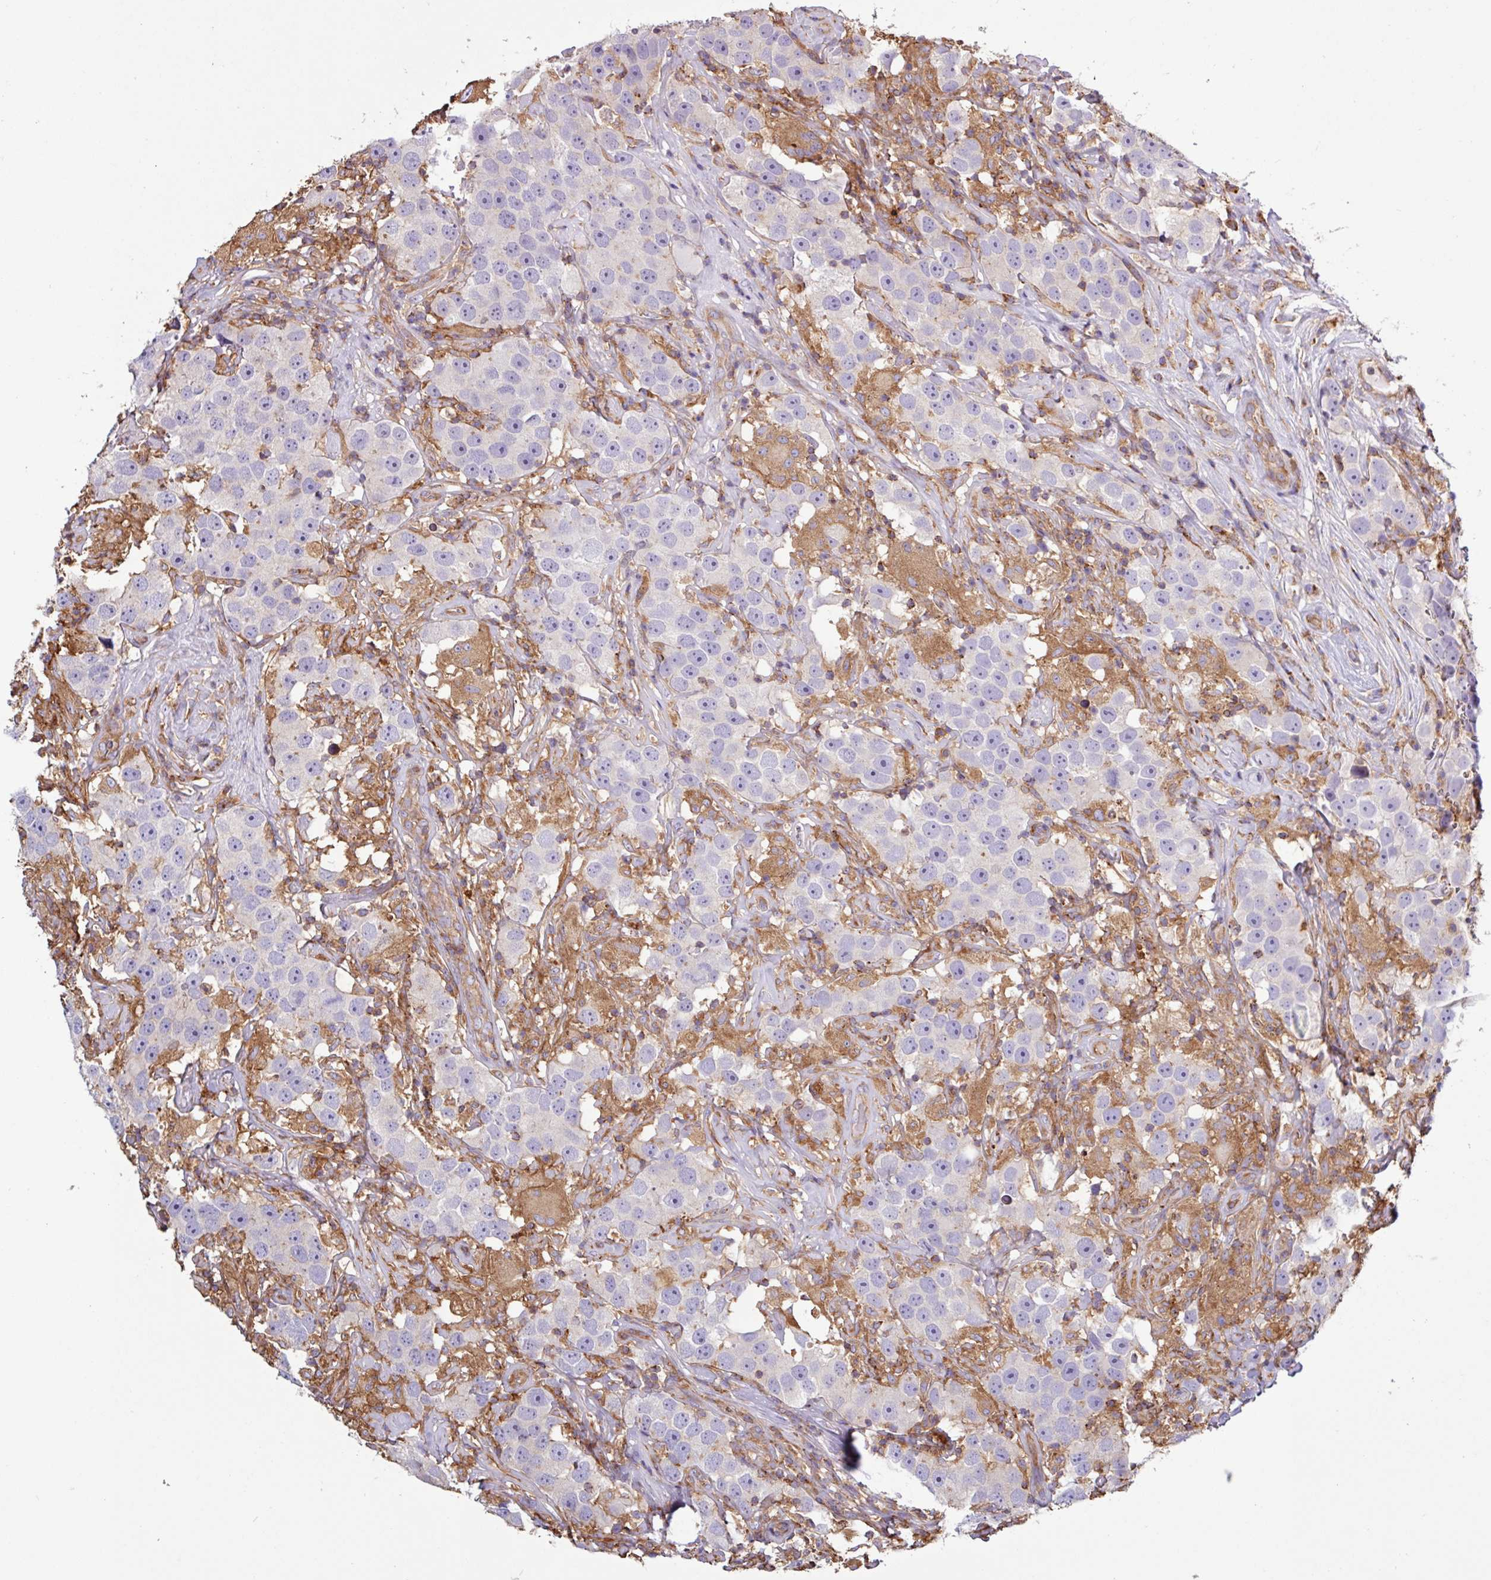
{"staining": {"intensity": "negative", "quantity": "none", "location": "none"}, "tissue": "testis cancer", "cell_type": "Tumor cells", "image_type": "cancer", "snomed": [{"axis": "morphology", "description": "Seminoma, NOS"}, {"axis": "topography", "description": "Testis"}], "caption": "Protein analysis of seminoma (testis) demonstrates no significant expression in tumor cells.", "gene": "ACTR3", "patient": {"sex": "male", "age": 49}}